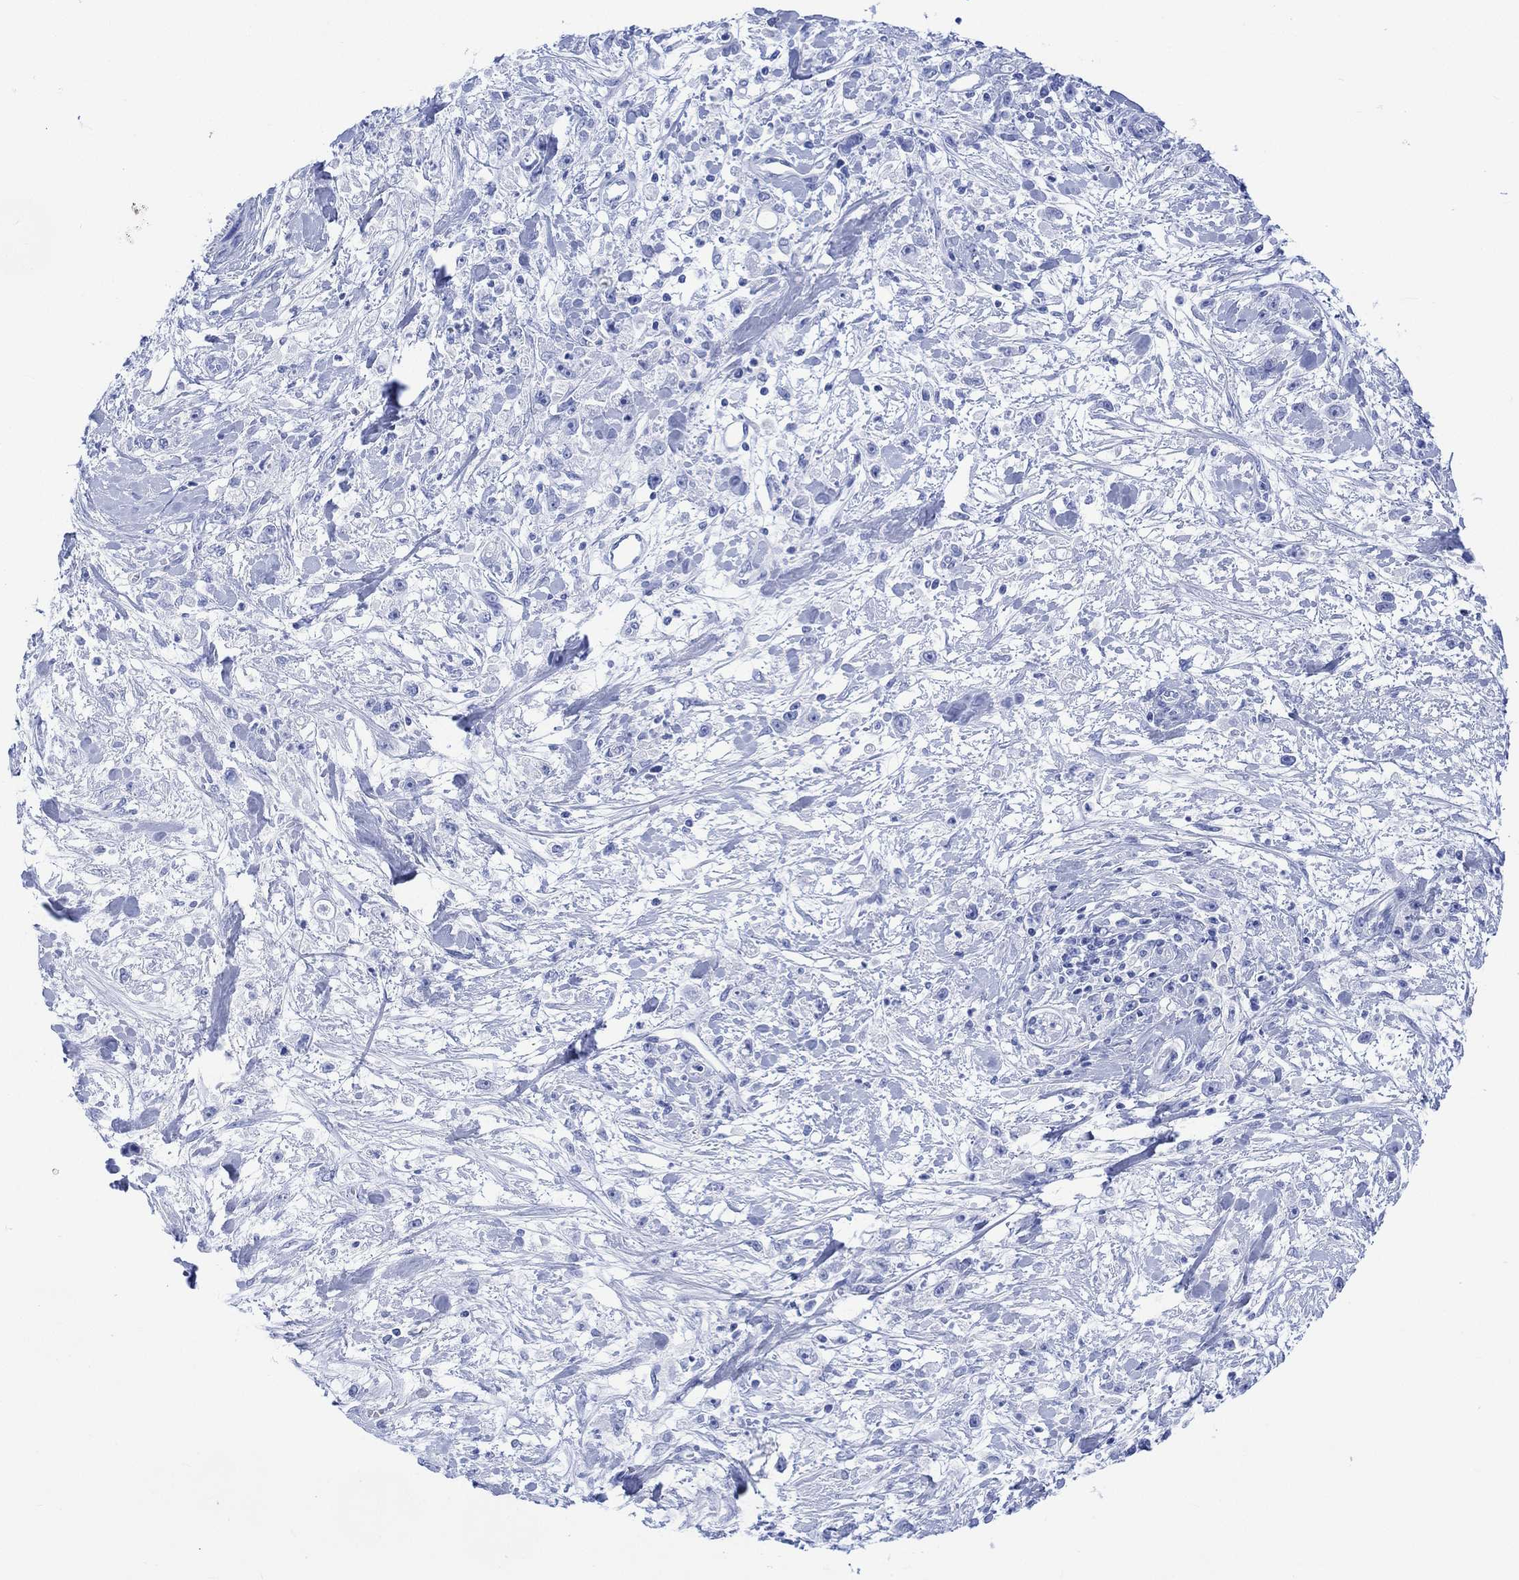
{"staining": {"intensity": "negative", "quantity": "none", "location": "none"}, "tissue": "stomach cancer", "cell_type": "Tumor cells", "image_type": "cancer", "snomed": [{"axis": "morphology", "description": "Adenocarcinoma, NOS"}, {"axis": "topography", "description": "Stomach"}], "caption": "Histopathology image shows no protein staining in tumor cells of stomach cancer tissue.", "gene": "CELF4", "patient": {"sex": "female", "age": 59}}